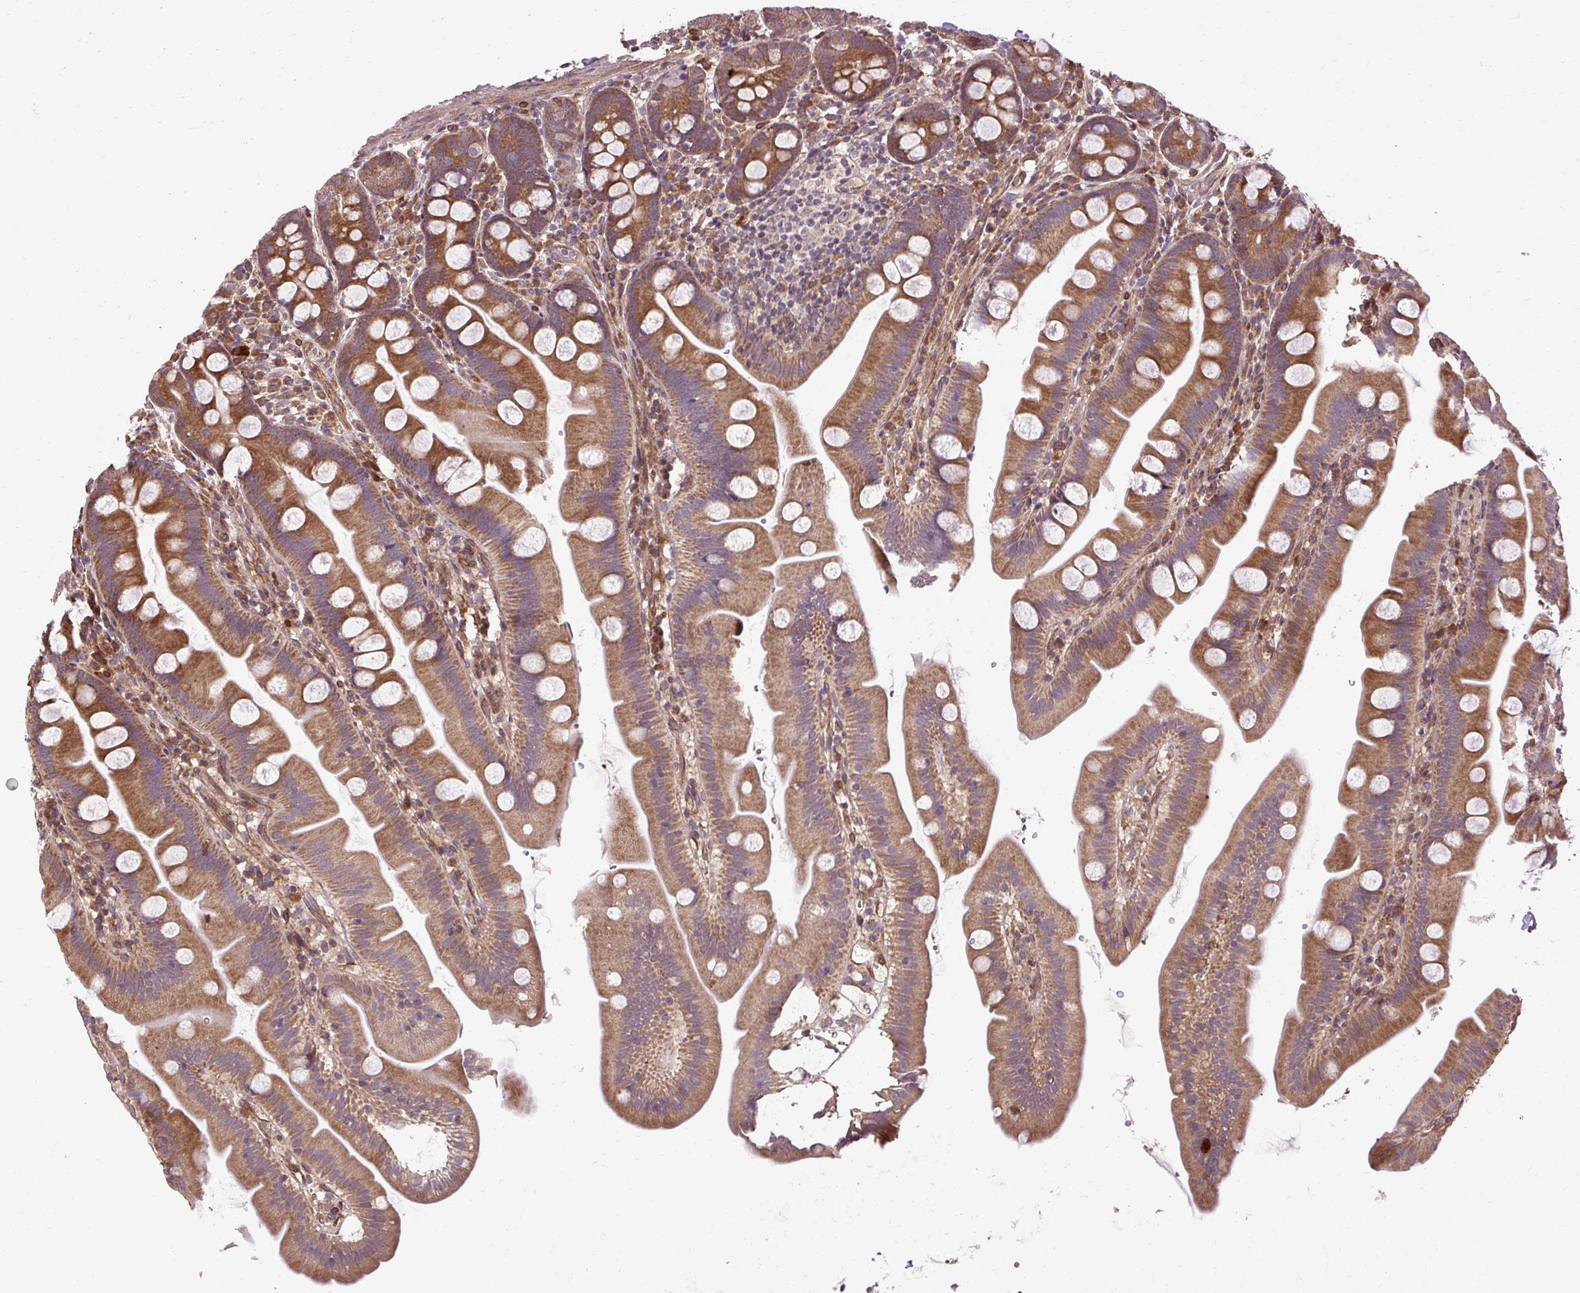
{"staining": {"intensity": "moderate", "quantity": ">75%", "location": "cytoplasmic/membranous"}, "tissue": "small intestine", "cell_type": "Glandular cells", "image_type": "normal", "snomed": [{"axis": "morphology", "description": "Normal tissue, NOS"}, {"axis": "topography", "description": "Small intestine"}], "caption": "A brown stain highlights moderate cytoplasmic/membranous staining of a protein in glandular cells of unremarkable small intestine. The protein of interest is shown in brown color, while the nuclei are stained blue.", "gene": "FLRT1", "patient": {"sex": "female", "age": 68}}